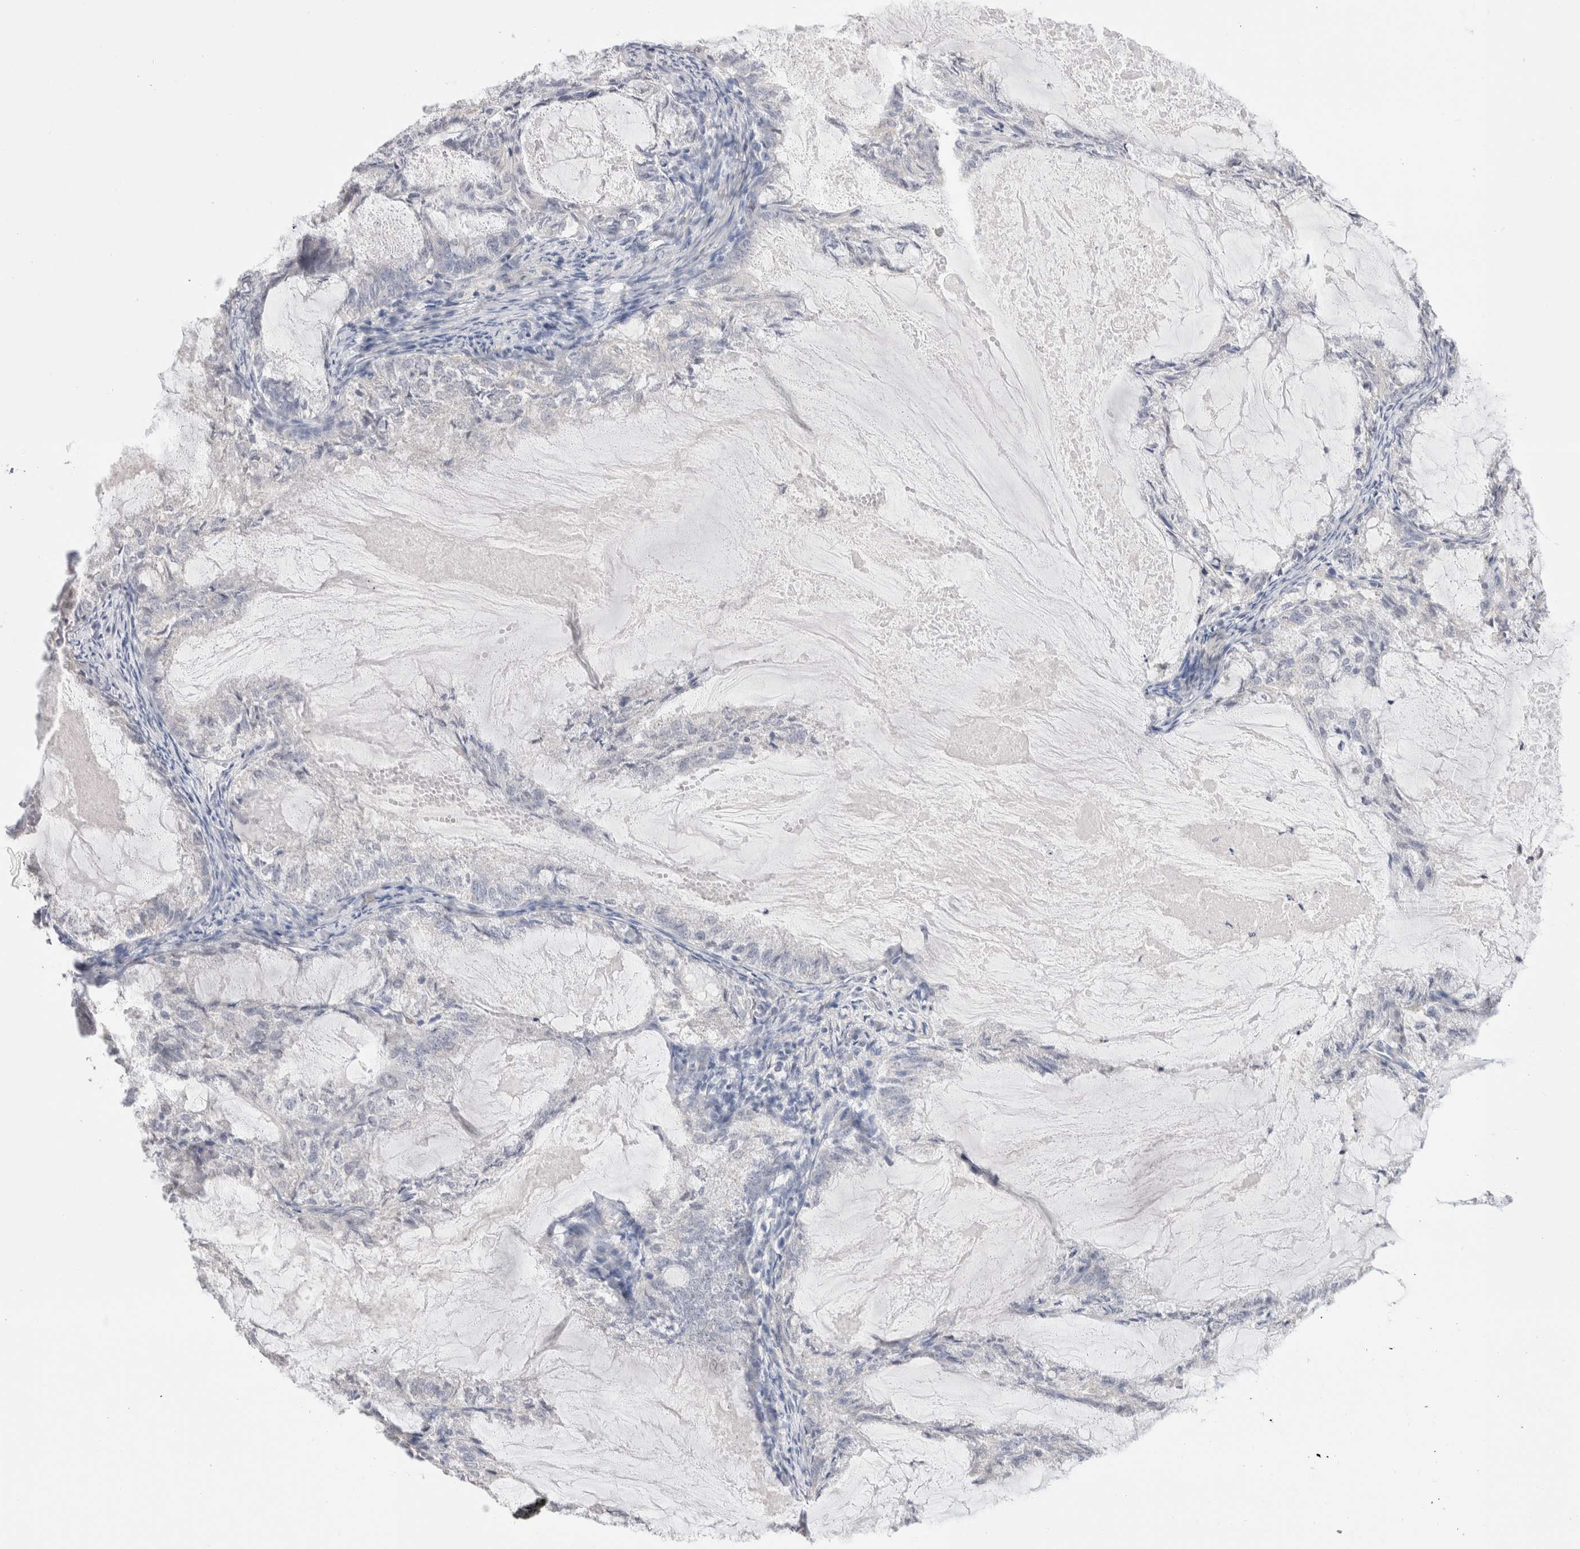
{"staining": {"intensity": "negative", "quantity": "none", "location": "none"}, "tissue": "endometrial cancer", "cell_type": "Tumor cells", "image_type": "cancer", "snomed": [{"axis": "morphology", "description": "Adenocarcinoma, NOS"}, {"axis": "topography", "description": "Endometrium"}], "caption": "An immunohistochemistry histopathology image of endometrial adenocarcinoma is shown. There is no staining in tumor cells of endometrial adenocarcinoma.", "gene": "DMD", "patient": {"sex": "female", "age": 86}}